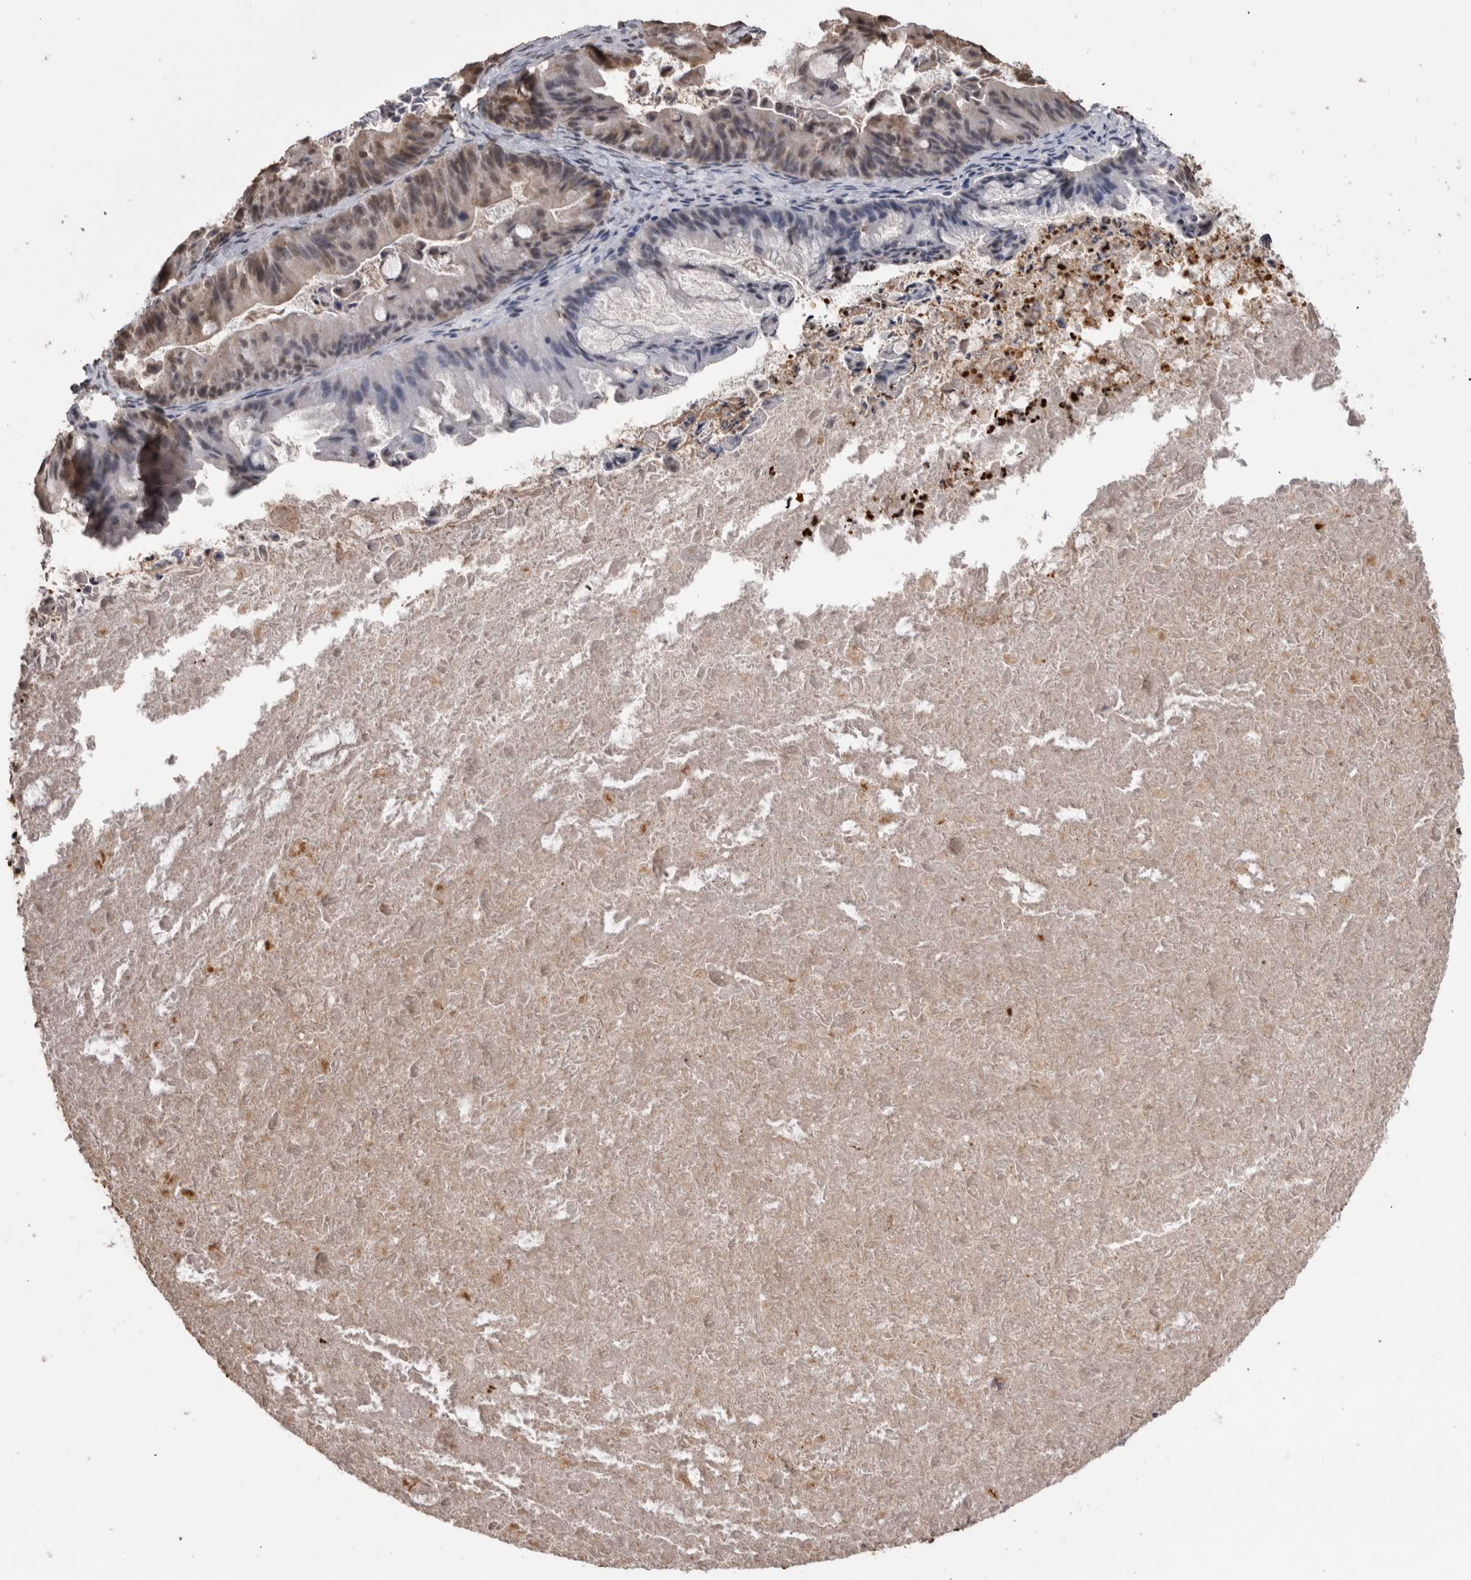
{"staining": {"intensity": "weak", "quantity": "25%-75%", "location": "nuclear"}, "tissue": "ovarian cancer", "cell_type": "Tumor cells", "image_type": "cancer", "snomed": [{"axis": "morphology", "description": "Cystadenocarcinoma, mucinous, NOS"}, {"axis": "topography", "description": "Ovary"}], "caption": "Immunohistochemical staining of mucinous cystadenocarcinoma (ovarian) displays weak nuclear protein staining in about 25%-75% of tumor cells.", "gene": "PAK4", "patient": {"sex": "female", "age": 37}}